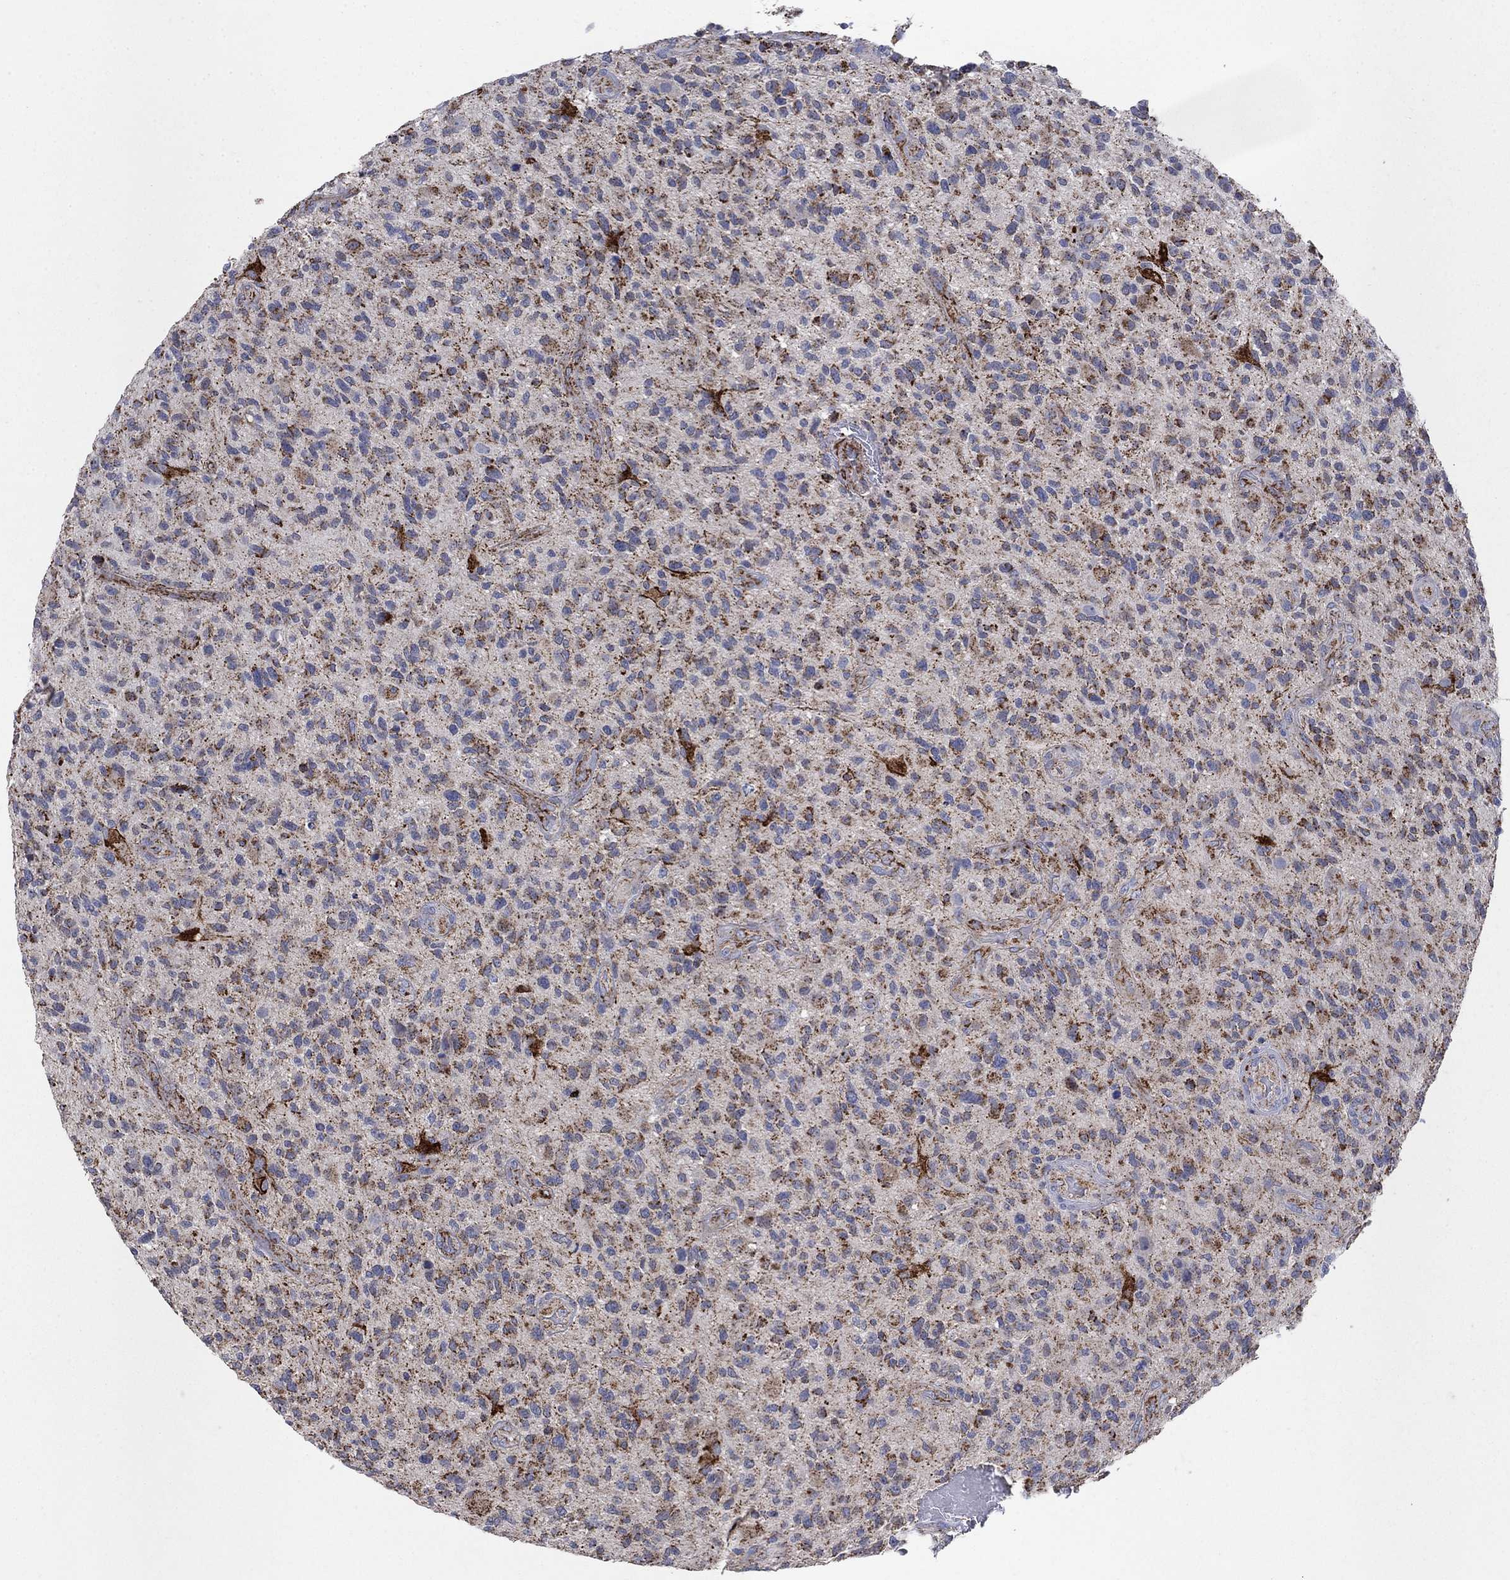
{"staining": {"intensity": "moderate", "quantity": ">75%", "location": "cytoplasmic/membranous"}, "tissue": "glioma", "cell_type": "Tumor cells", "image_type": "cancer", "snomed": [{"axis": "morphology", "description": "Glioma, malignant, High grade"}, {"axis": "topography", "description": "Brain"}], "caption": "A medium amount of moderate cytoplasmic/membranous staining is appreciated in approximately >75% of tumor cells in malignant glioma (high-grade) tissue.", "gene": "PNPLA2", "patient": {"sex": "male", "age": 47}}